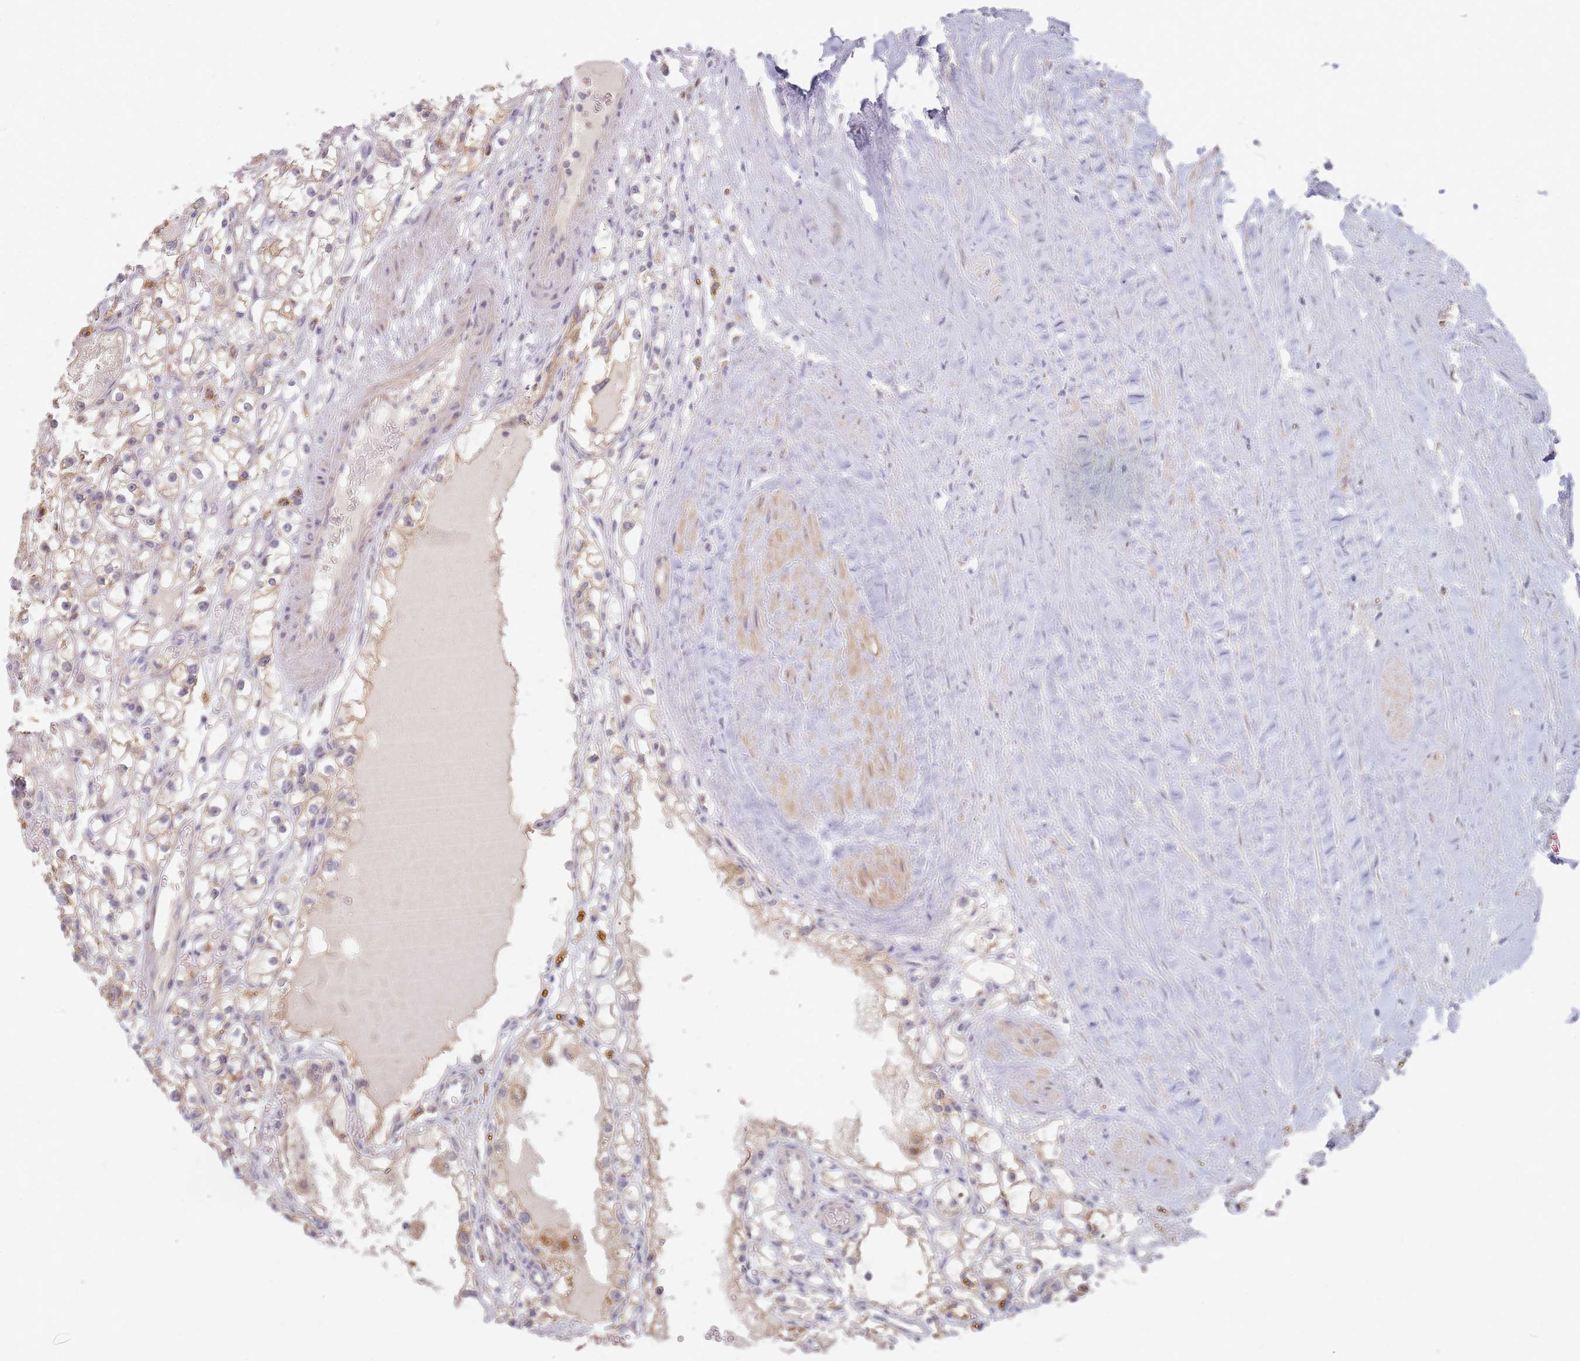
{"staining": {"intensity": "weak", "quantity": "<25%", "location": "cytoplasmic/membranous"}, "tissue": "renal cancer", "cell_type": "Tumor cells", "image_type": "cancer", "snomed": [{"axis": "morphology", "description": "Adenocarcinoma, NOS"}, {"axis": "topography", "description": "Kidney"}], "caption": "High power microscopy histopathology image of an immunohistochemistry histopathology image of renal cancer, revealing no significant expression in tumor cells.", "gene": "MPEG1", "patient": {"sex": "male", "age": 56}}